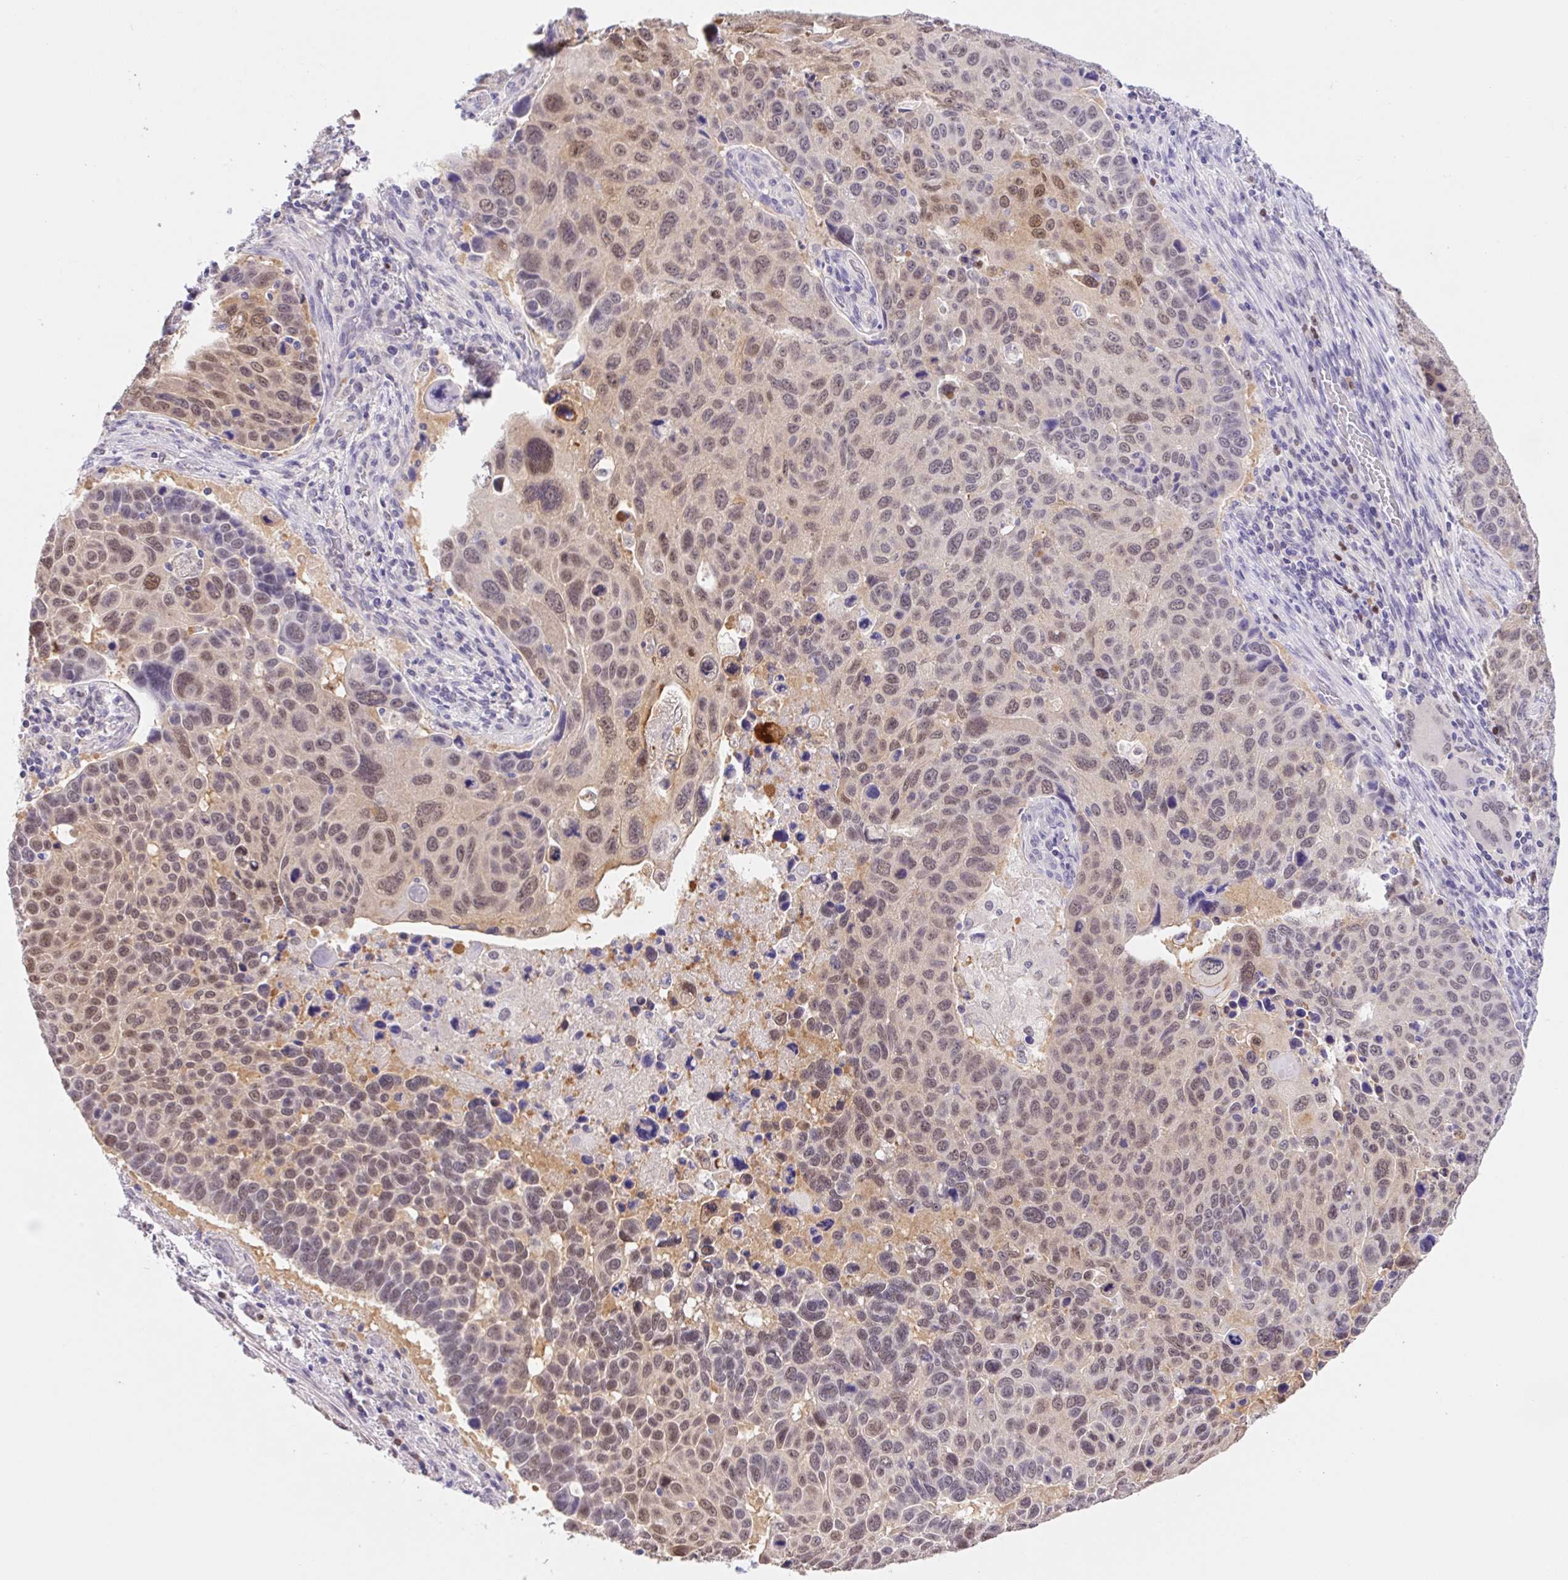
{"staining": {"intensity": "moderate", "quantity": "25%-75%", "location": "nuclear"}, "tissue": "lung cancer", "cell_type": "Tumor cells", "image_type": "cancer", "snomed": [{"axis": "morphology", "description": "Squamous cell carcinoma, NOS"}, {"axis": "topography", "description": "Lung"}], "caption": "DAB immunohistochemical staining of human lung cancer (squamous cell carcinoma) displays moderate nuclear protein positivity in approximately 25%-75% of tumor cells.", "gene": "L3MBTL4", "patient": {"sex": "male", "age": 68}}